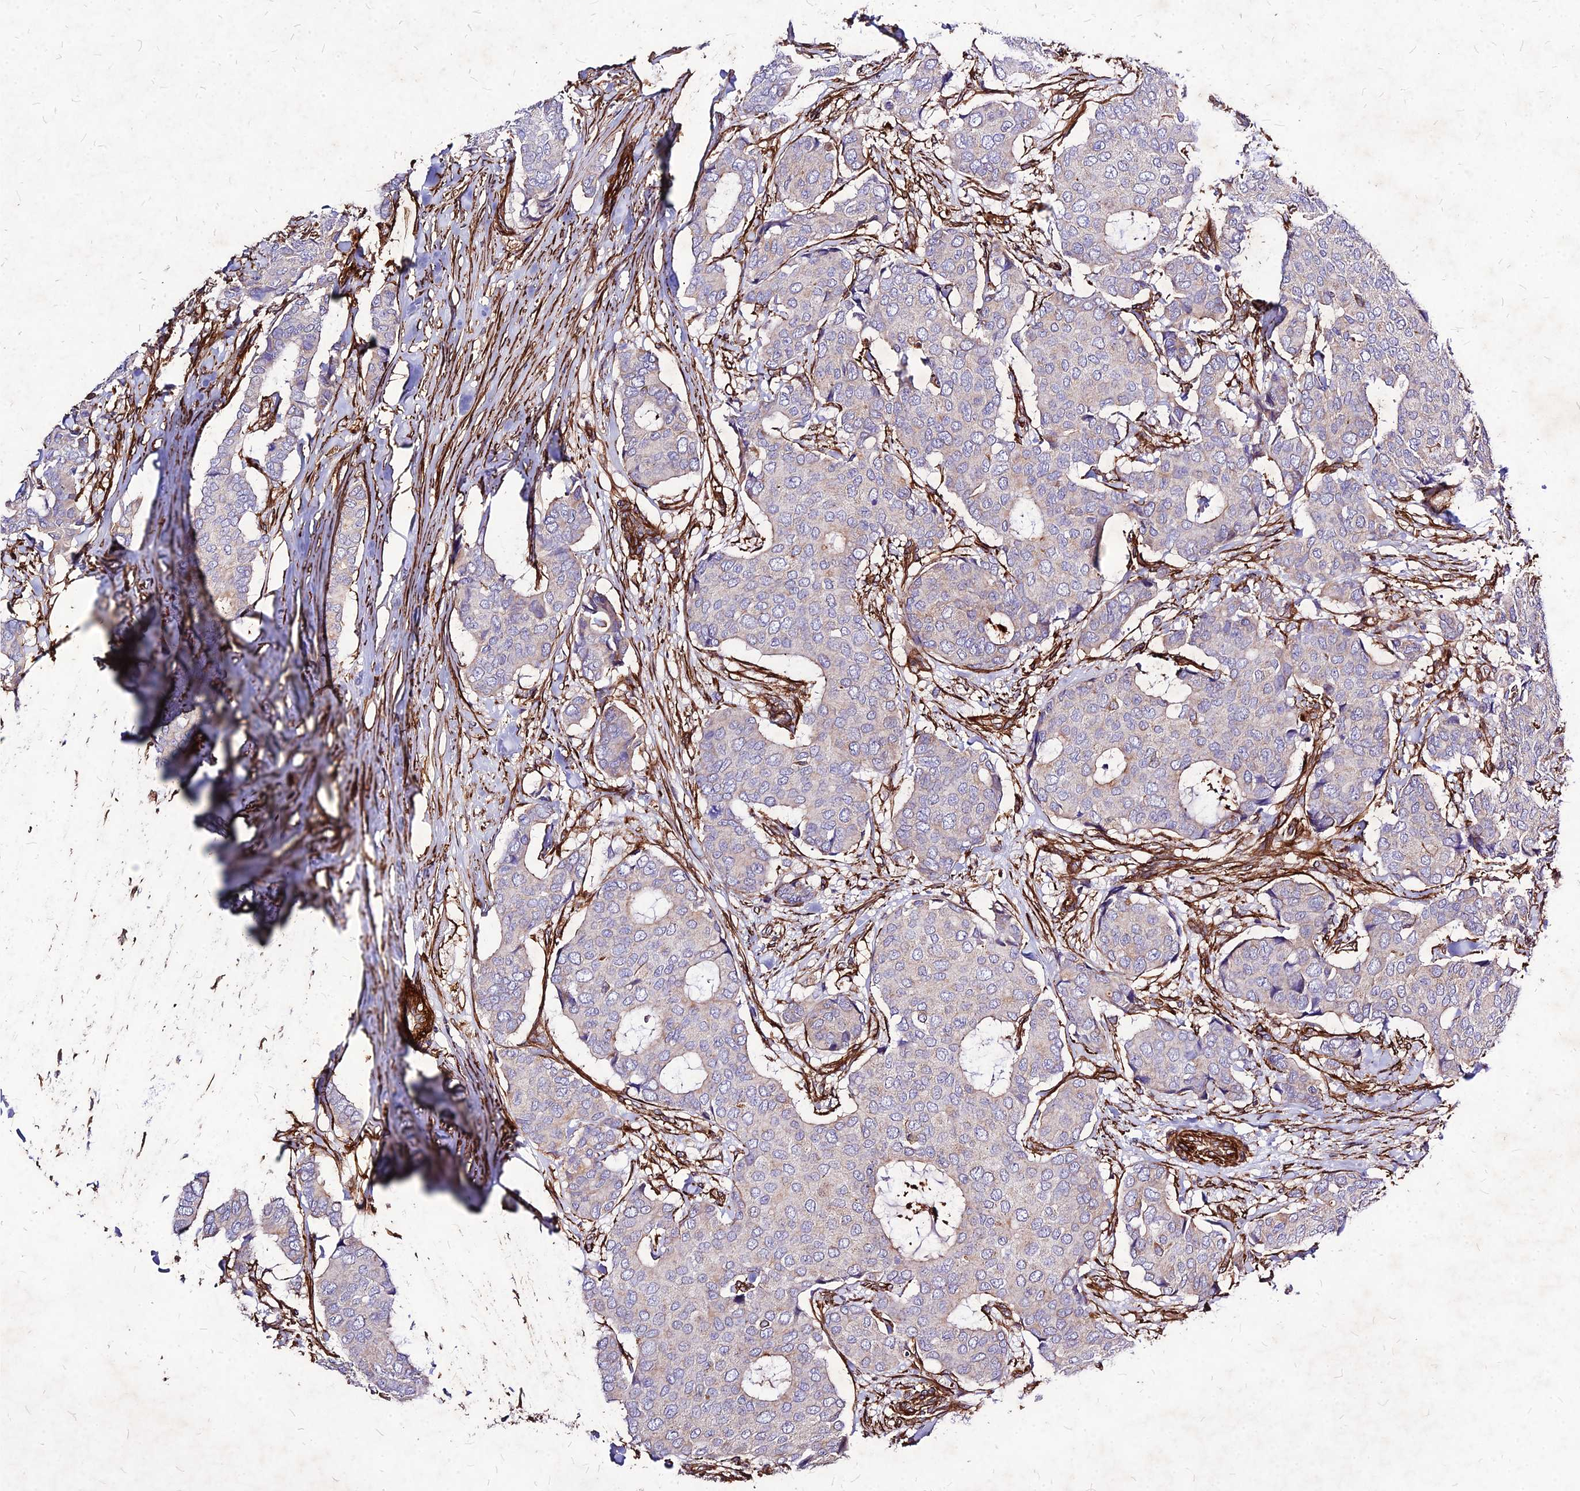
{"staining": {"intensity": "negative", "quantity": "none", "location": "none"}, "tissue": "breast cancer", "cell_type": "Tumor cells", "image_type": "cancer", "snomed": [{"axis": "morphology", "description": "Duct carcinoma"}, {"axis": "topography", "description": "Breast"}], "caption": "This is a photomicrograph of immunohistochemistry (IHC) staining of breast cancer, which shows no staining in tumor cells. Brightfield microscopy of immunohistochemistry (IHC) stained with DAB (3,3'-diaminobenzidine) (brown) and hematoxylin (blue), captured at high magnification.", "gene": "EFCC1", "patient": {"sex": "female", "age": 75}}